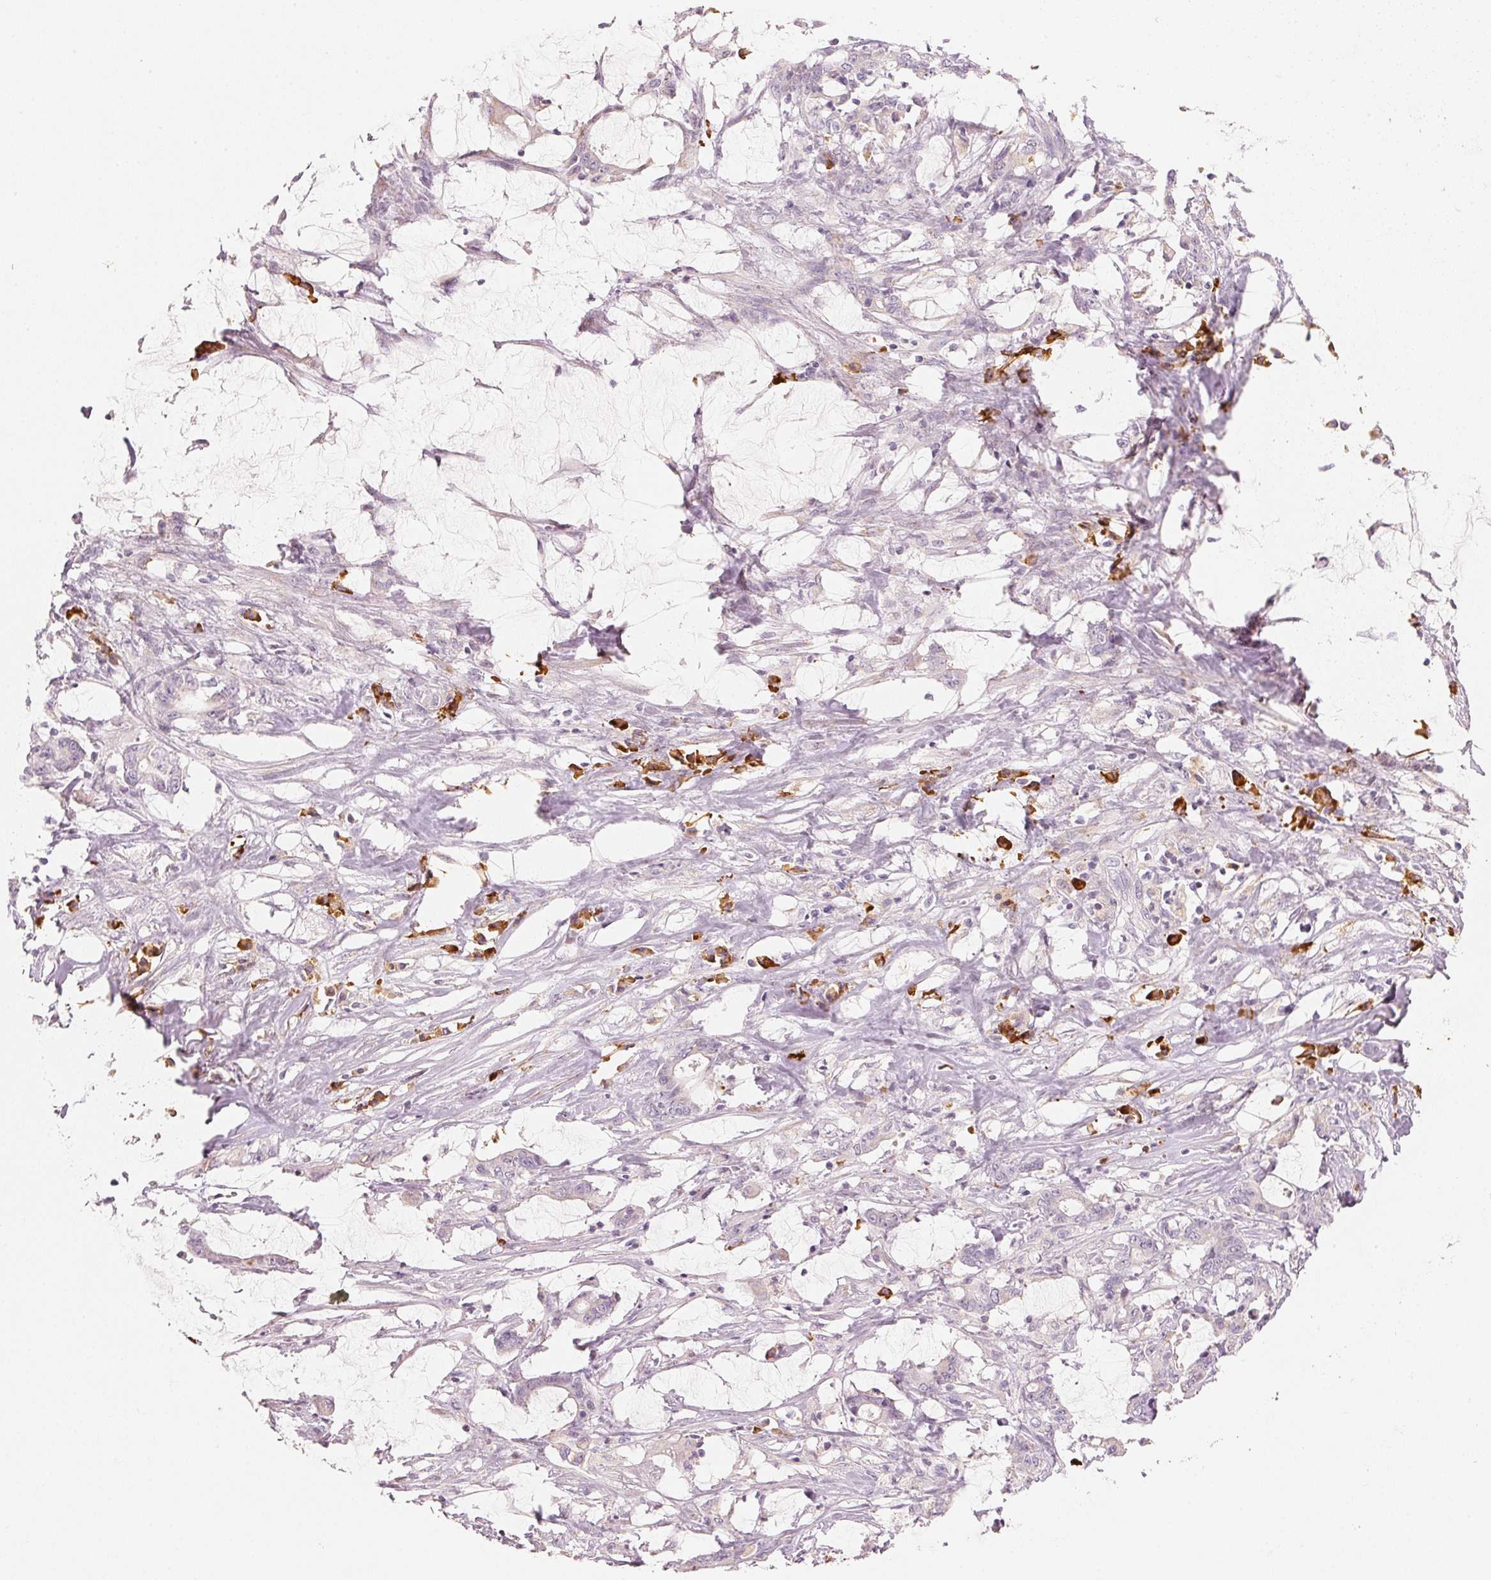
{"staining": {"intensity": "negative", "quantity": "none", "location": "none"}, "tissue": "stomach cancer", "cell_type": "Tumor cells", "image_type": "cancer", "snomed": [{"axis": "morphology", "description": "Adenocarcinoma, NOS"}, {"axis": "topography", "description": "Stomach, upper"}], "caption": "IHC image of stomach cancer (adenocarcinoma) stained for a protein (brown), which displays no positivity in tumor cells.", "gene": "RMDN2", "patient": {"sex": "male", "age": 68}}